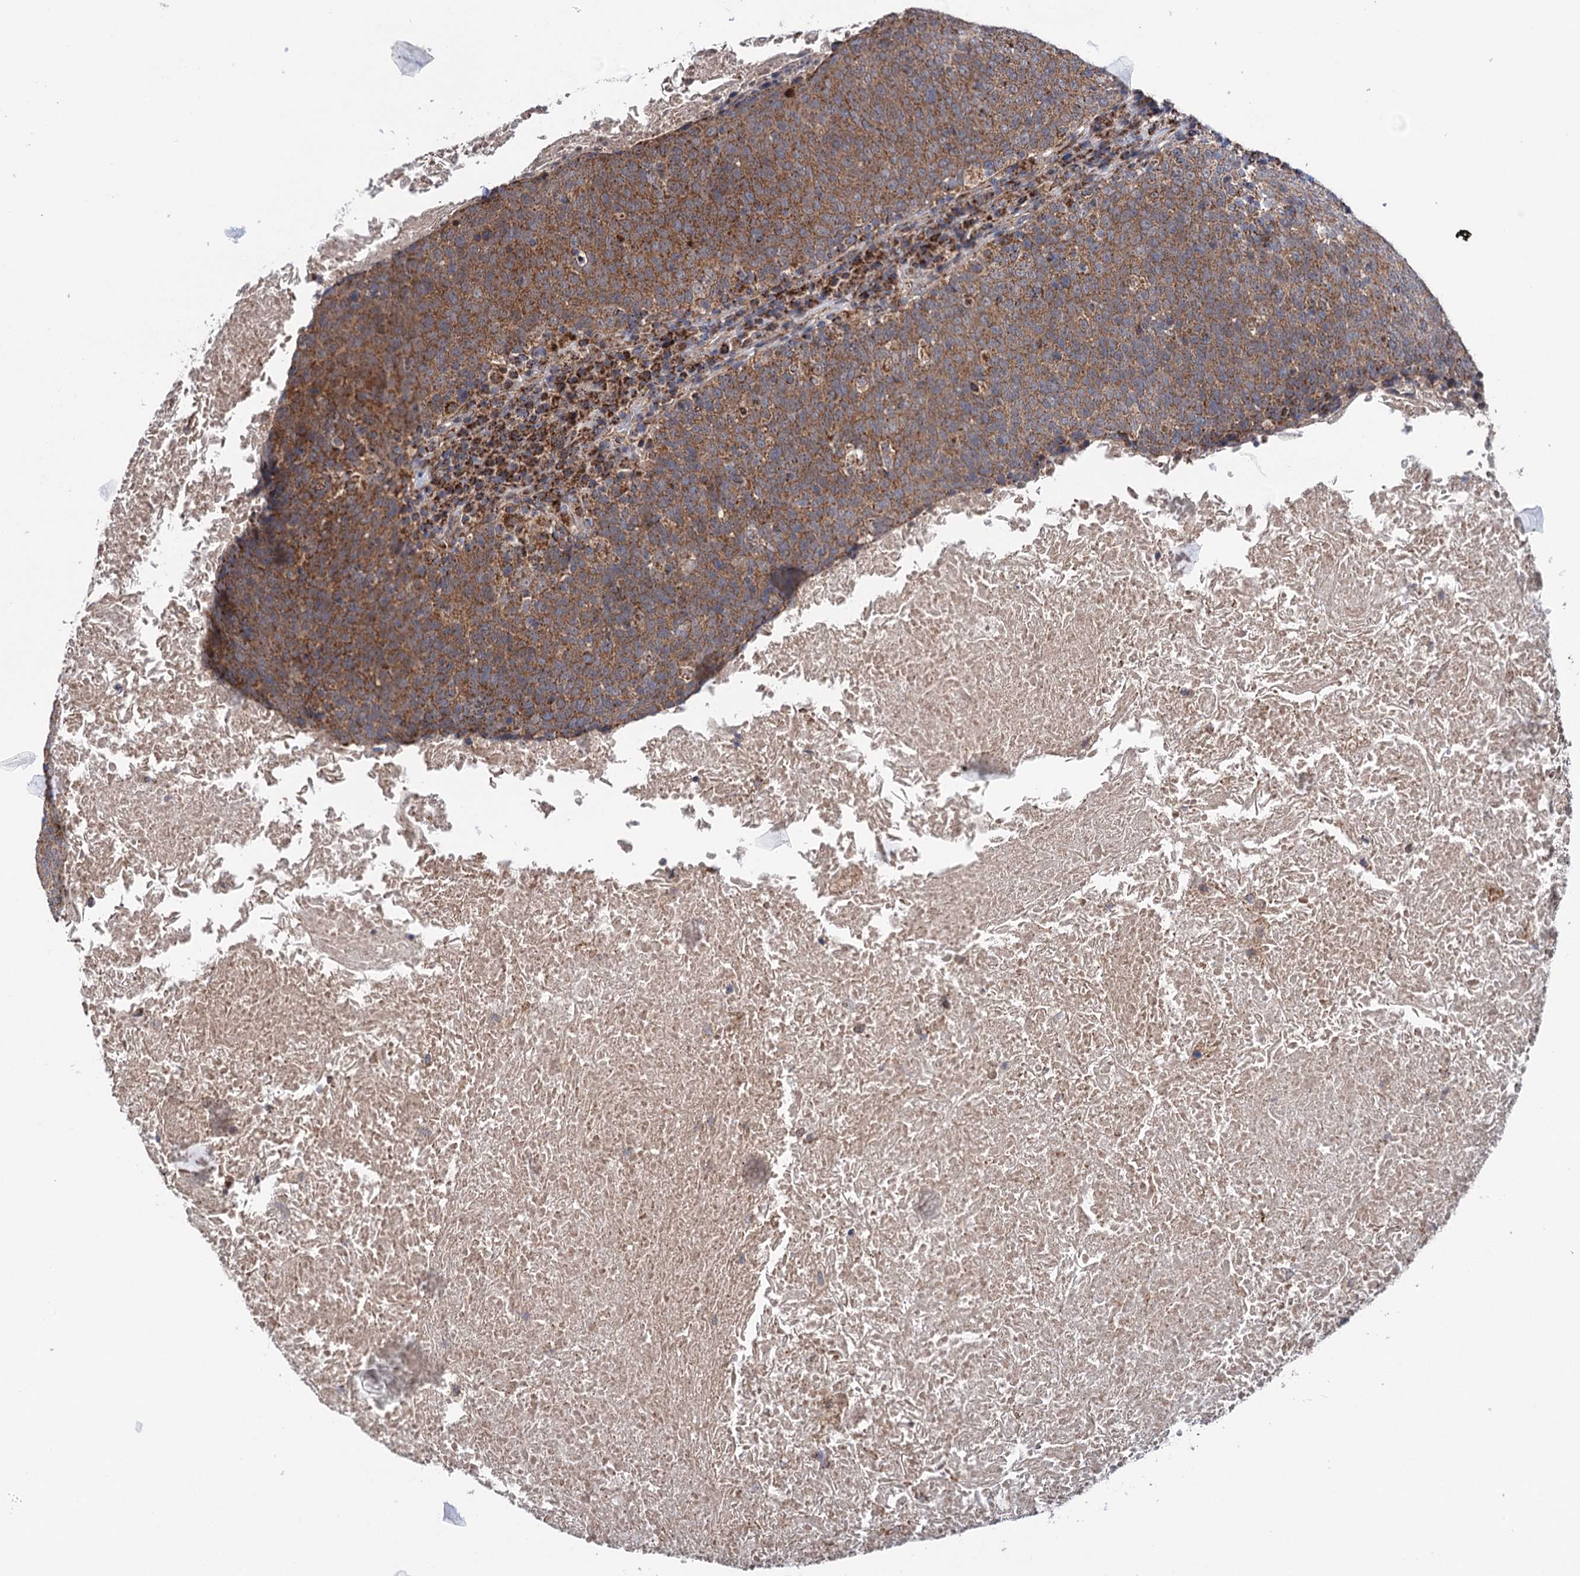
{"staining": {"intensity": "moderate", "quantity": ">75%", "location": "cytoplasmic/membranous"}, "tissue": "head and neck cancer", "cell_type": "Tumor cells", "image_type": "cancer", "snomed": [{"axis": "morphology", "description": "Squamous cell carcinoma, NOS"}, {"axis": "morphology", "description": "Squamous cell carcinoma, metastatic, NOS"}, {"axis": "topography", "description": "Lymph node"}, {"axis": "topography", "description": "Head-Neck"}], "caption": "This is an image of immunohistochemistry staining of head and neck metastatic squamous cell carcinoma, which shows moderate positivity in the cytoplasmic/membranous of tumor cells.", "gene": "SUCLA2", "patient": {"sex": "male", "age": 62}}